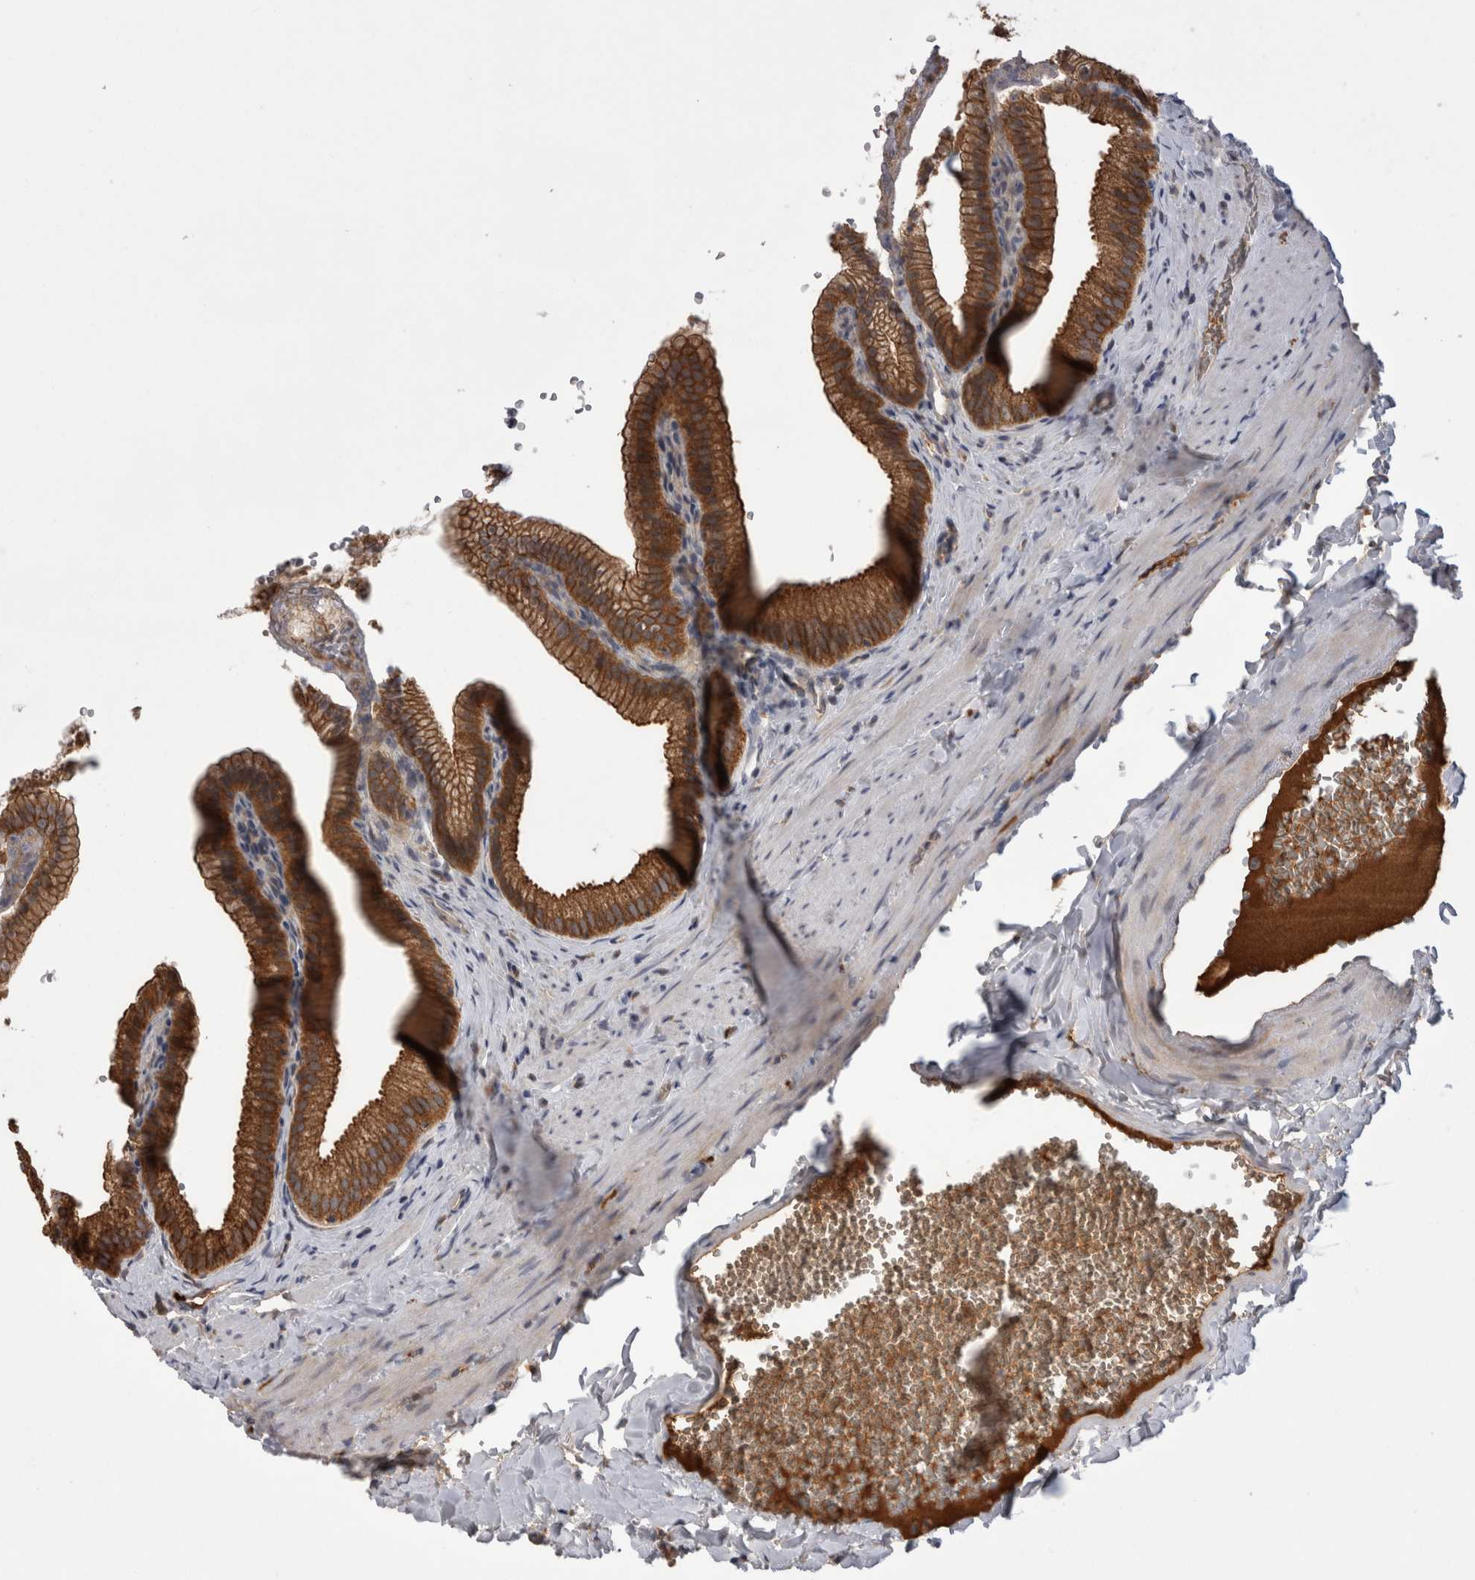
{"staining": {"intensity": "strong", "quantity": ">75%", "location": "cytoplasmic/membranous"}, "tissue": "gallbladder", "cell_type": "Glandular cells", "image_type": "normal", "snomed": [{"axis": "morphology", "description": "Normal tissue, NOS"}, {"axis": "topography", "description": "Gallbladder"}], "caption": "Protein expression analysis of unremarkable human gallbladder reveals strong cytoplasmic/membranous staining in about >75% of glandular cells. Ihc stains the protein of interest in brown and the nuclei are stained blue.", "gene": "DARS2", "patient": {"sex": "male", "age": 38}}